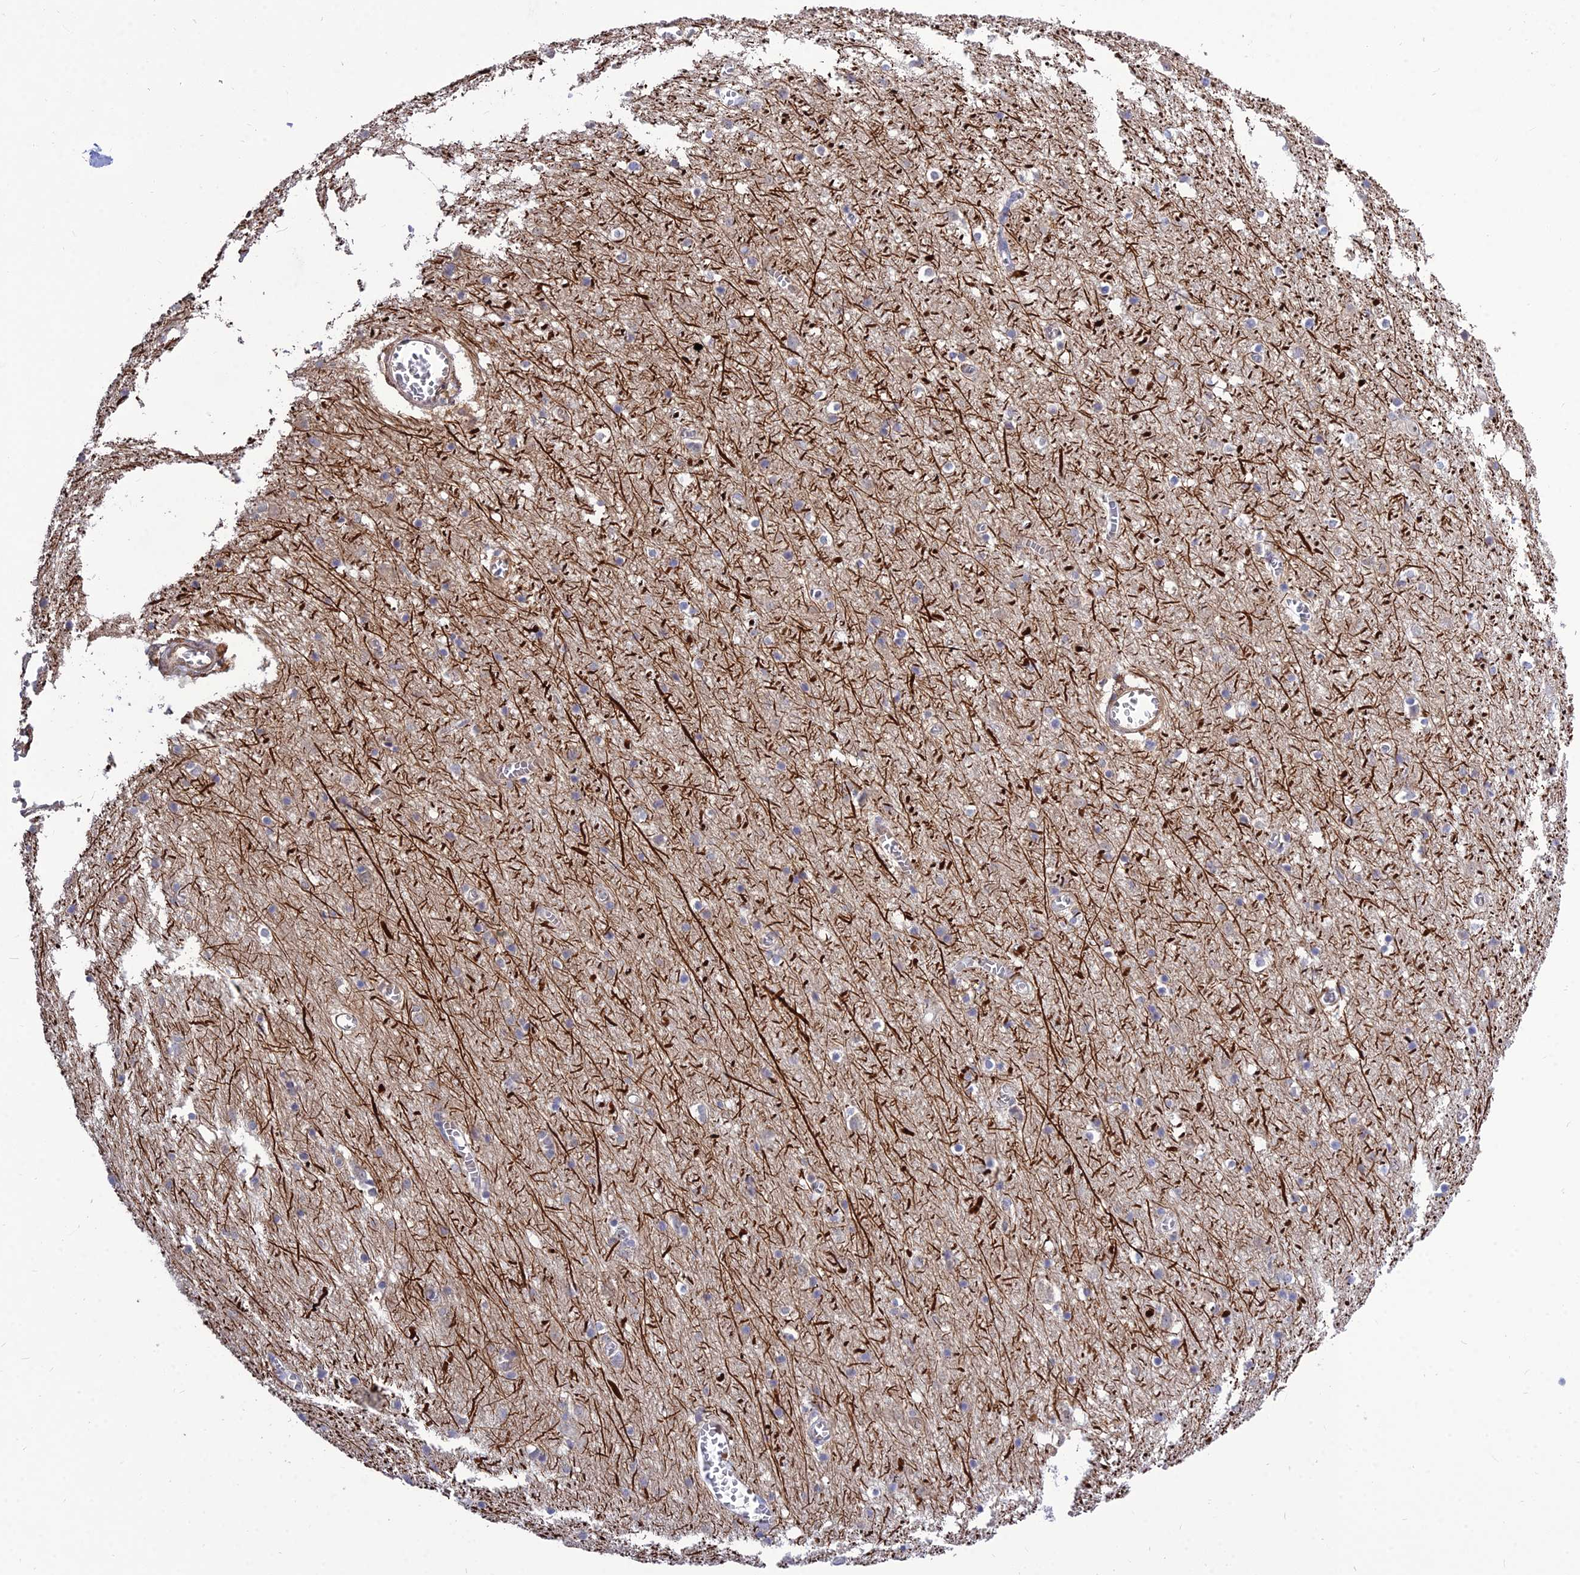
{"staining": {"intensity": "negative", "quantity": "none", "location": "none"}, "tissue": "cerebral cortex", "cell_type": "Endothelial cells", "image_type": "normal", "snomed": [{"axis": "morphology", "description": "Normal tissue, NOS"}, {"axis": "topography", "description": "Cerebral cortex"}], "caption": "The IHC photomicrograph has no significant positivity in endothelial cells of cerebral cortex.", "gene": "CRTAP", "patient": {"sex": "female", "age": 64}}